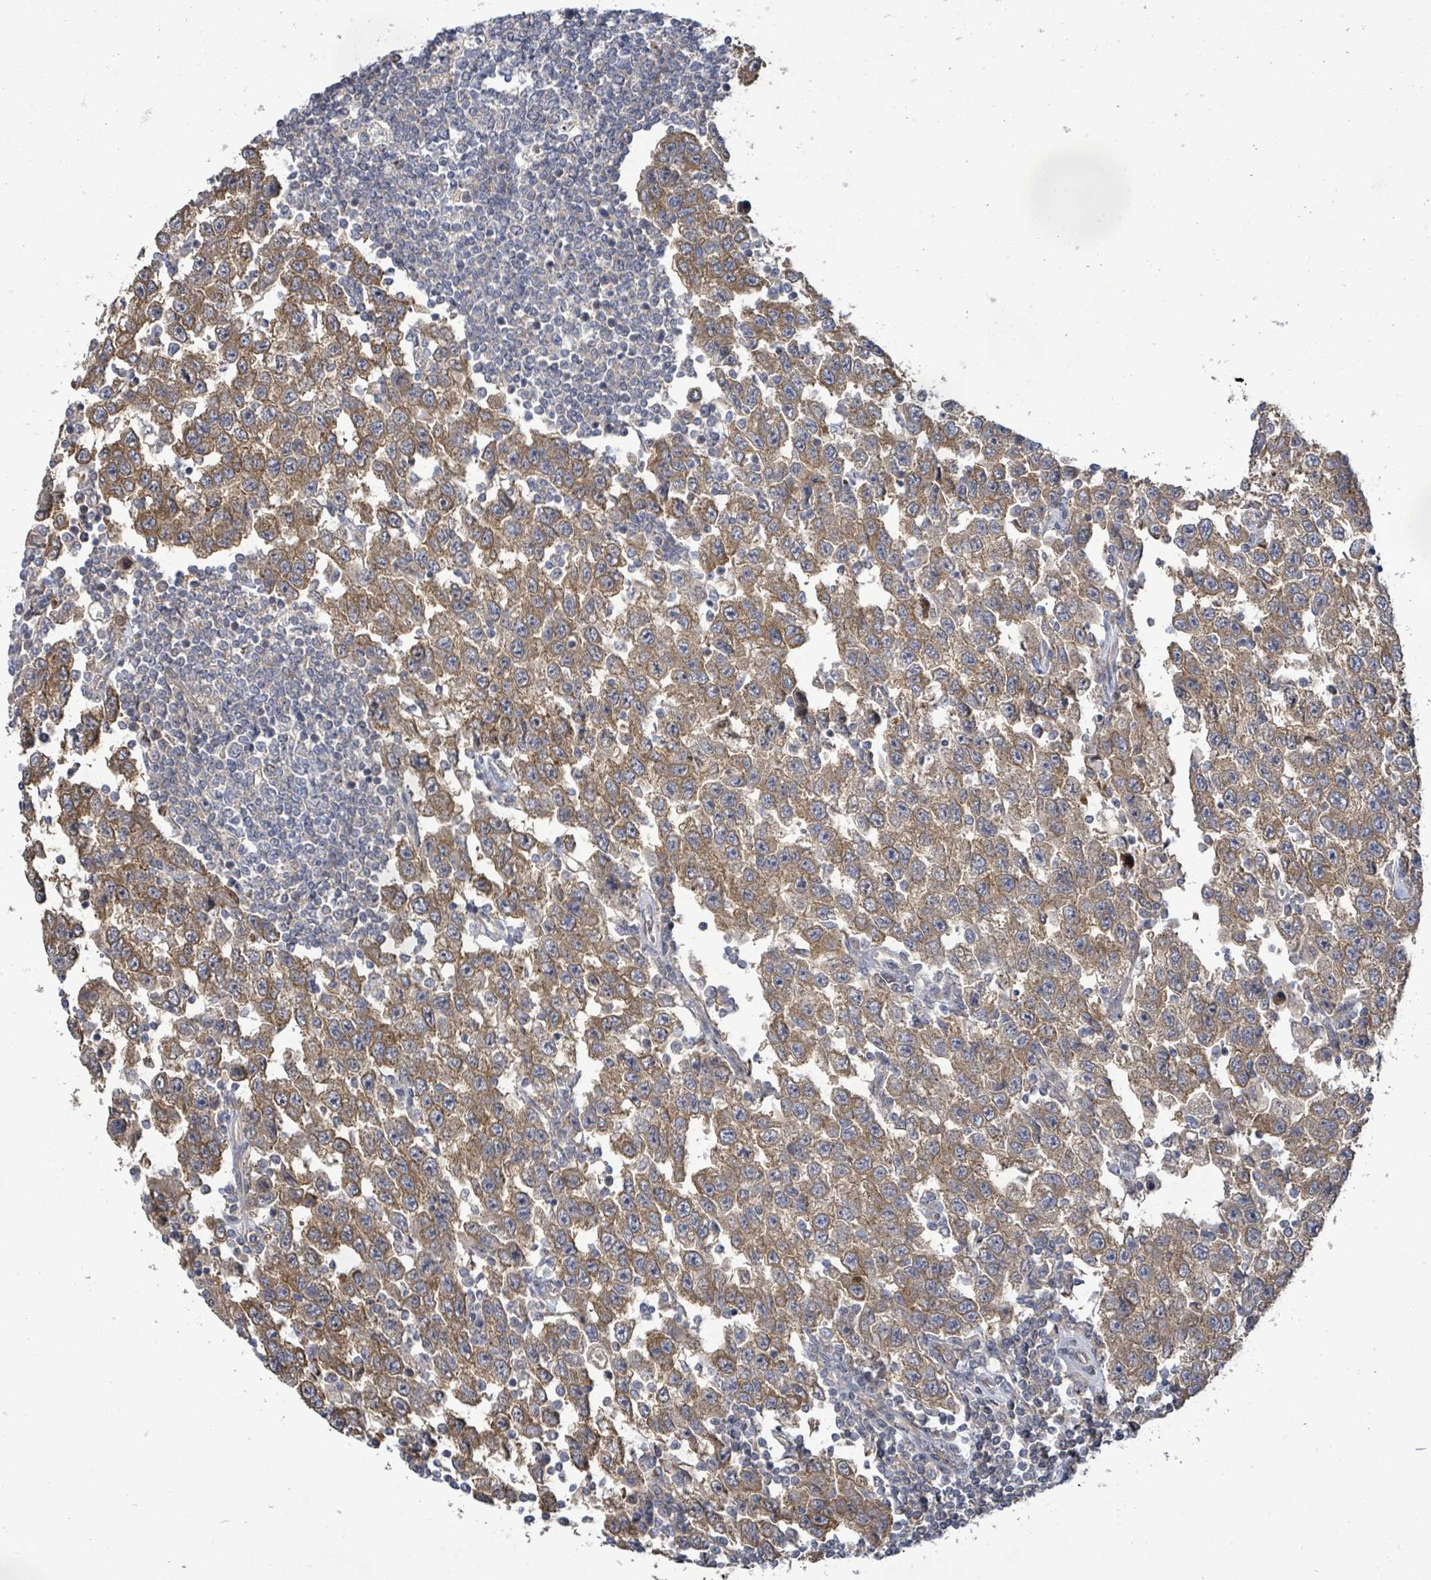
{"staining": {"intensity": "moderate", "quantity": ">75%", "location": "cytoplasmic/membranous"}, "tissue": "testis cancer", "cell_type": "Tumor cells", "image_type": "cancer", "snomed": [{"axis": "morphology", "description": "Seminoma, NOS"}, {"axis": "topography", "description": "Testis"}], "caption": "There is medium levels of moderate cytoplasmic/membranous staining in tumor cells of testis seminoma, as demonstrated by immunohistochemical staining (brown color).", "gene": "KBTBD11", "patient": {"sex": "male", "age": 41}}